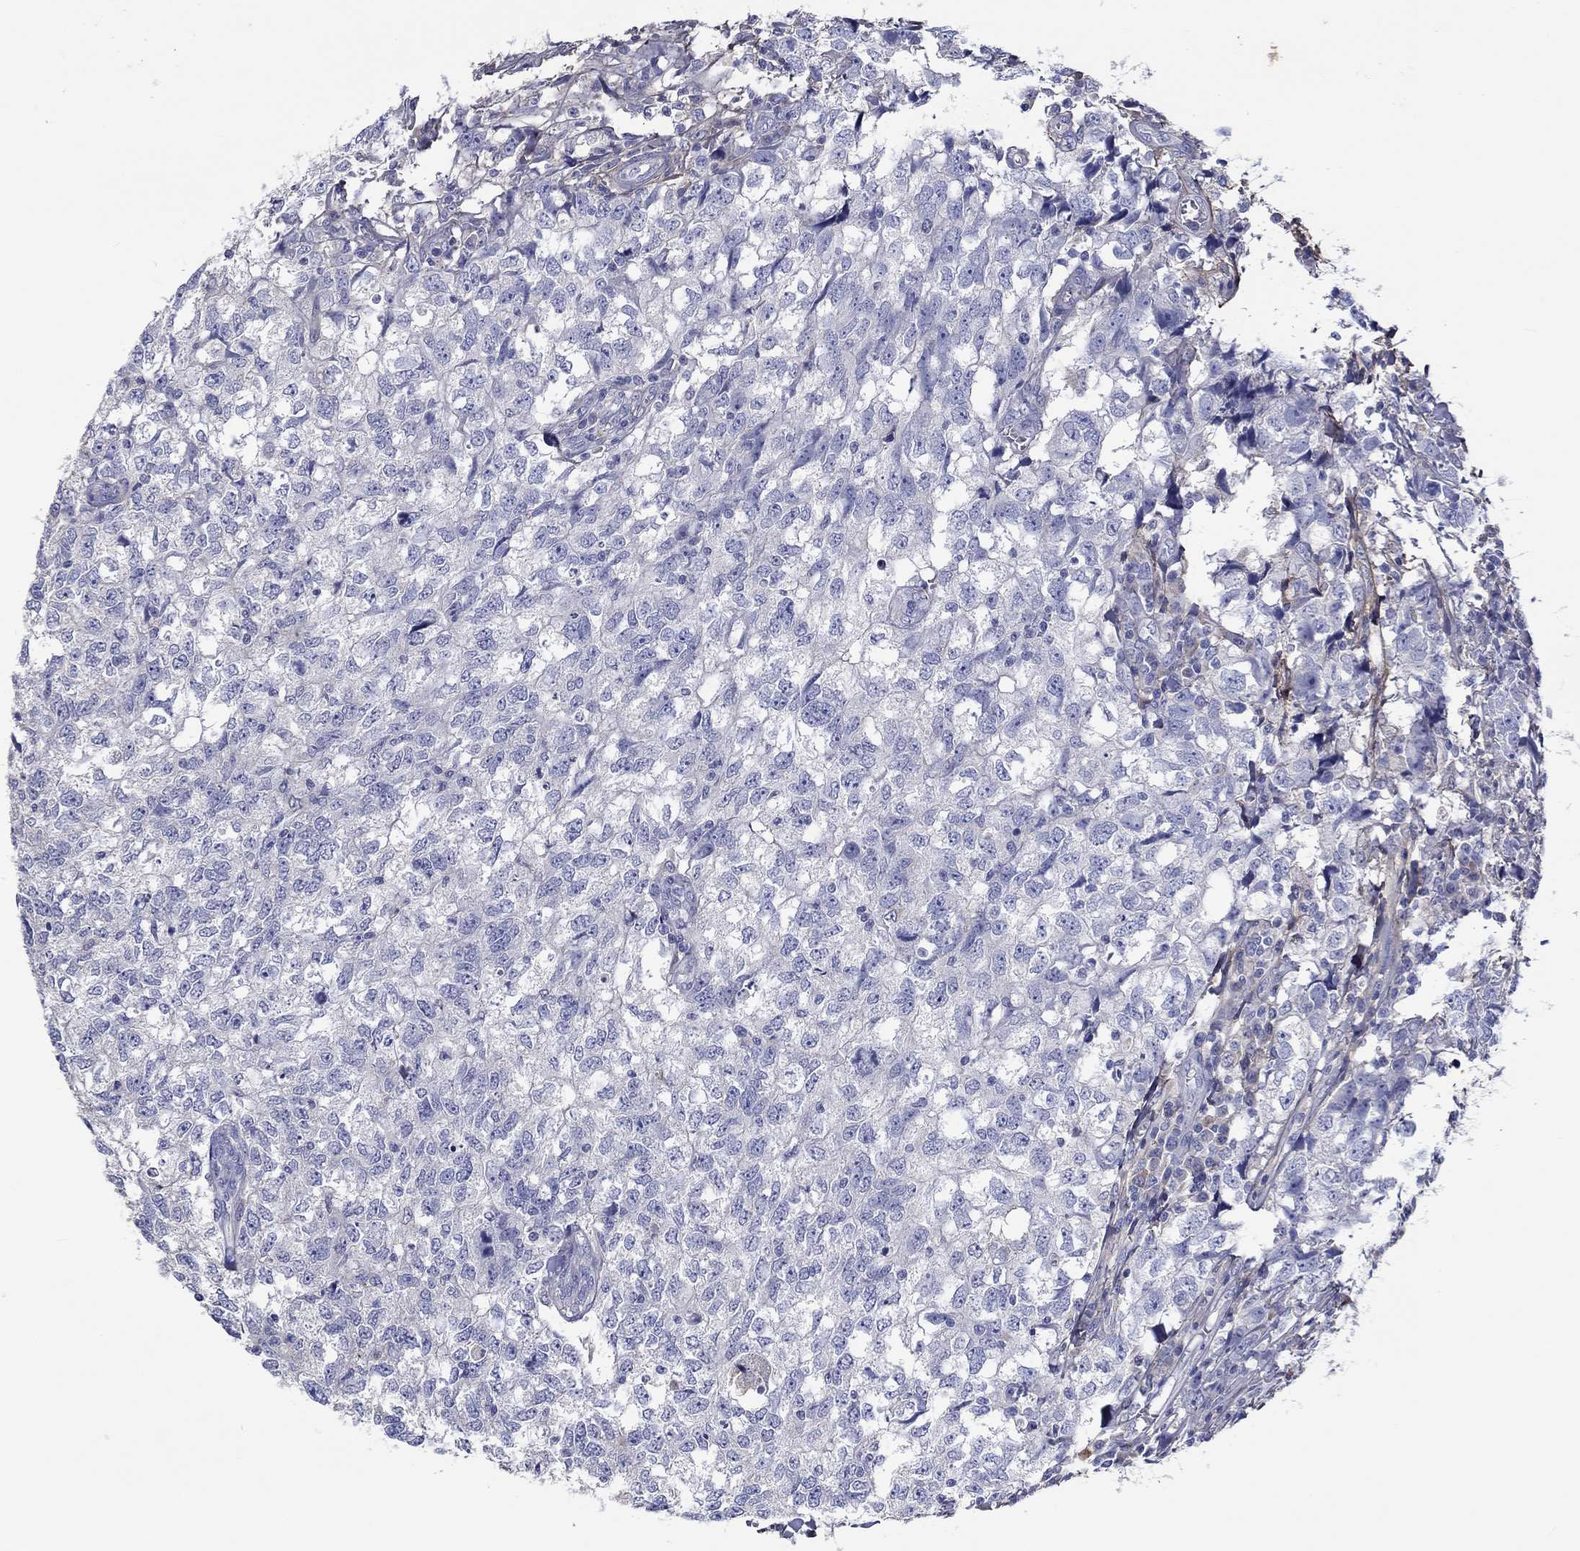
{"staining": {"intensity": "negative", "quantity": "none", "location": "none"}, "tissue": "breast cancer", "cell_type": "Tumor cells", "image_type": "cancer", "snomed": [{"axis": "morphology", "description": "Duct carcinoma"}, {"axis": "topography", "description": "Breast"}], "caption": "Immunohistochemistry (IHC) histopathology image of neoplastic tissue: breast infiltrating ductal carcinoma stained with DAB displays no significant protein staining in tumor cells.", "gene": "TGFBI", "patient": {"sex": "female", "age": 30}}